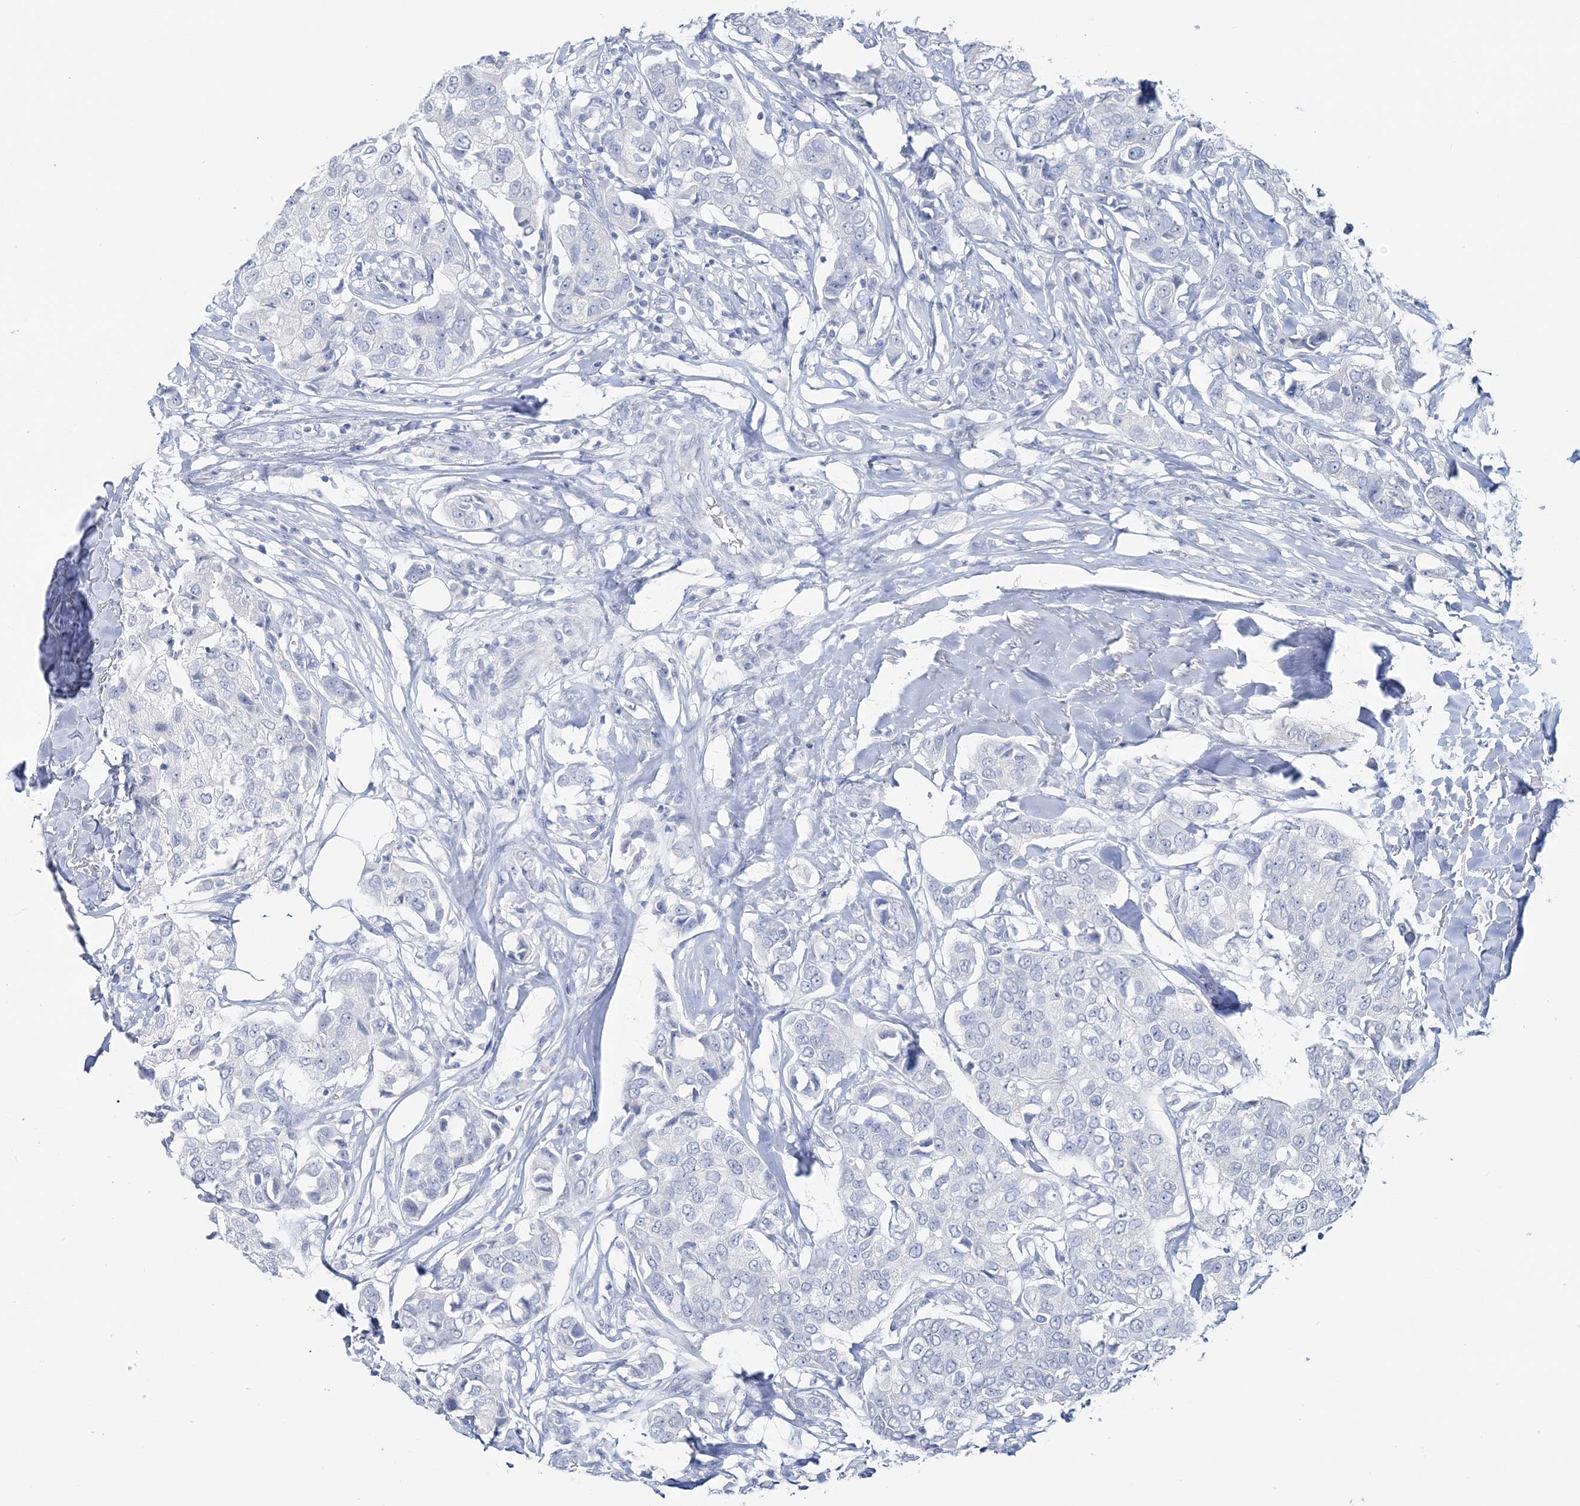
{"staining": {"intensity": "negative", "quantity": "none", "location": "none"}, "tissue": "breast cancer", "cell_type": "Tumor cells", "image_type": "cancer", "snomed": [{"axis": "morphology", "description": "Duct carcinoma"}, {"axis": "topography", "description": "Breast"}], "caption": "The histopathology image demonstrates no staining of tumor cells in breast cancer.", "gene": "CYP3A4", "patient": {"sex": "female", "age": 80}}